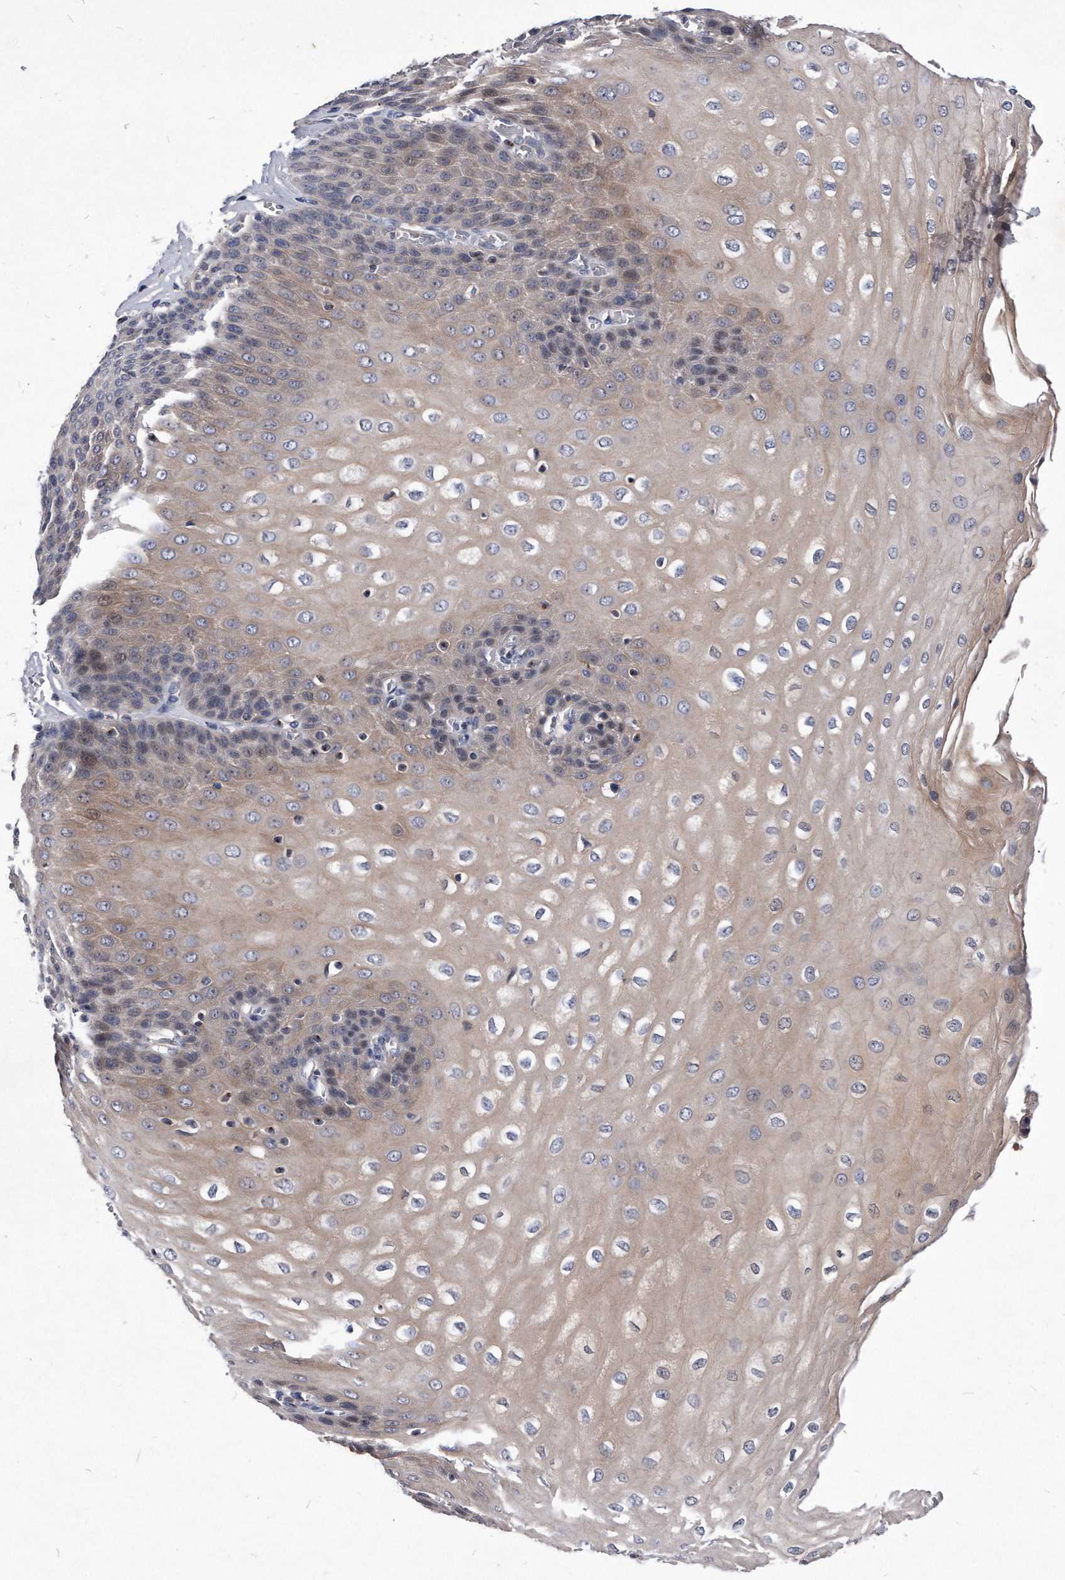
{"staining": {"intensity": "weak", "quantity": "25%-75%", "location": "cytoplasmic/membranous"}, "tissue": "esophagus", "cell_type": "Squamous epithelial cells", "image_type": "normal", "snomed": [{"axis": "morphology", "description": "Normal tissue, NOS"}, {"axis": "topography", "description": "Esophagus"}], "caption": "A high-resolution micrograph shows immunohistochemistry staining of normal esophagus, which displays weak cytoplasmic/membranous expression in approximately 25%-75% of squamous epithelial cells. Ihc stains the protein in brown and the nuclei are stained blue.", "gene": "MGAT4A", "patient": {"sex": "male", "age": 60}}